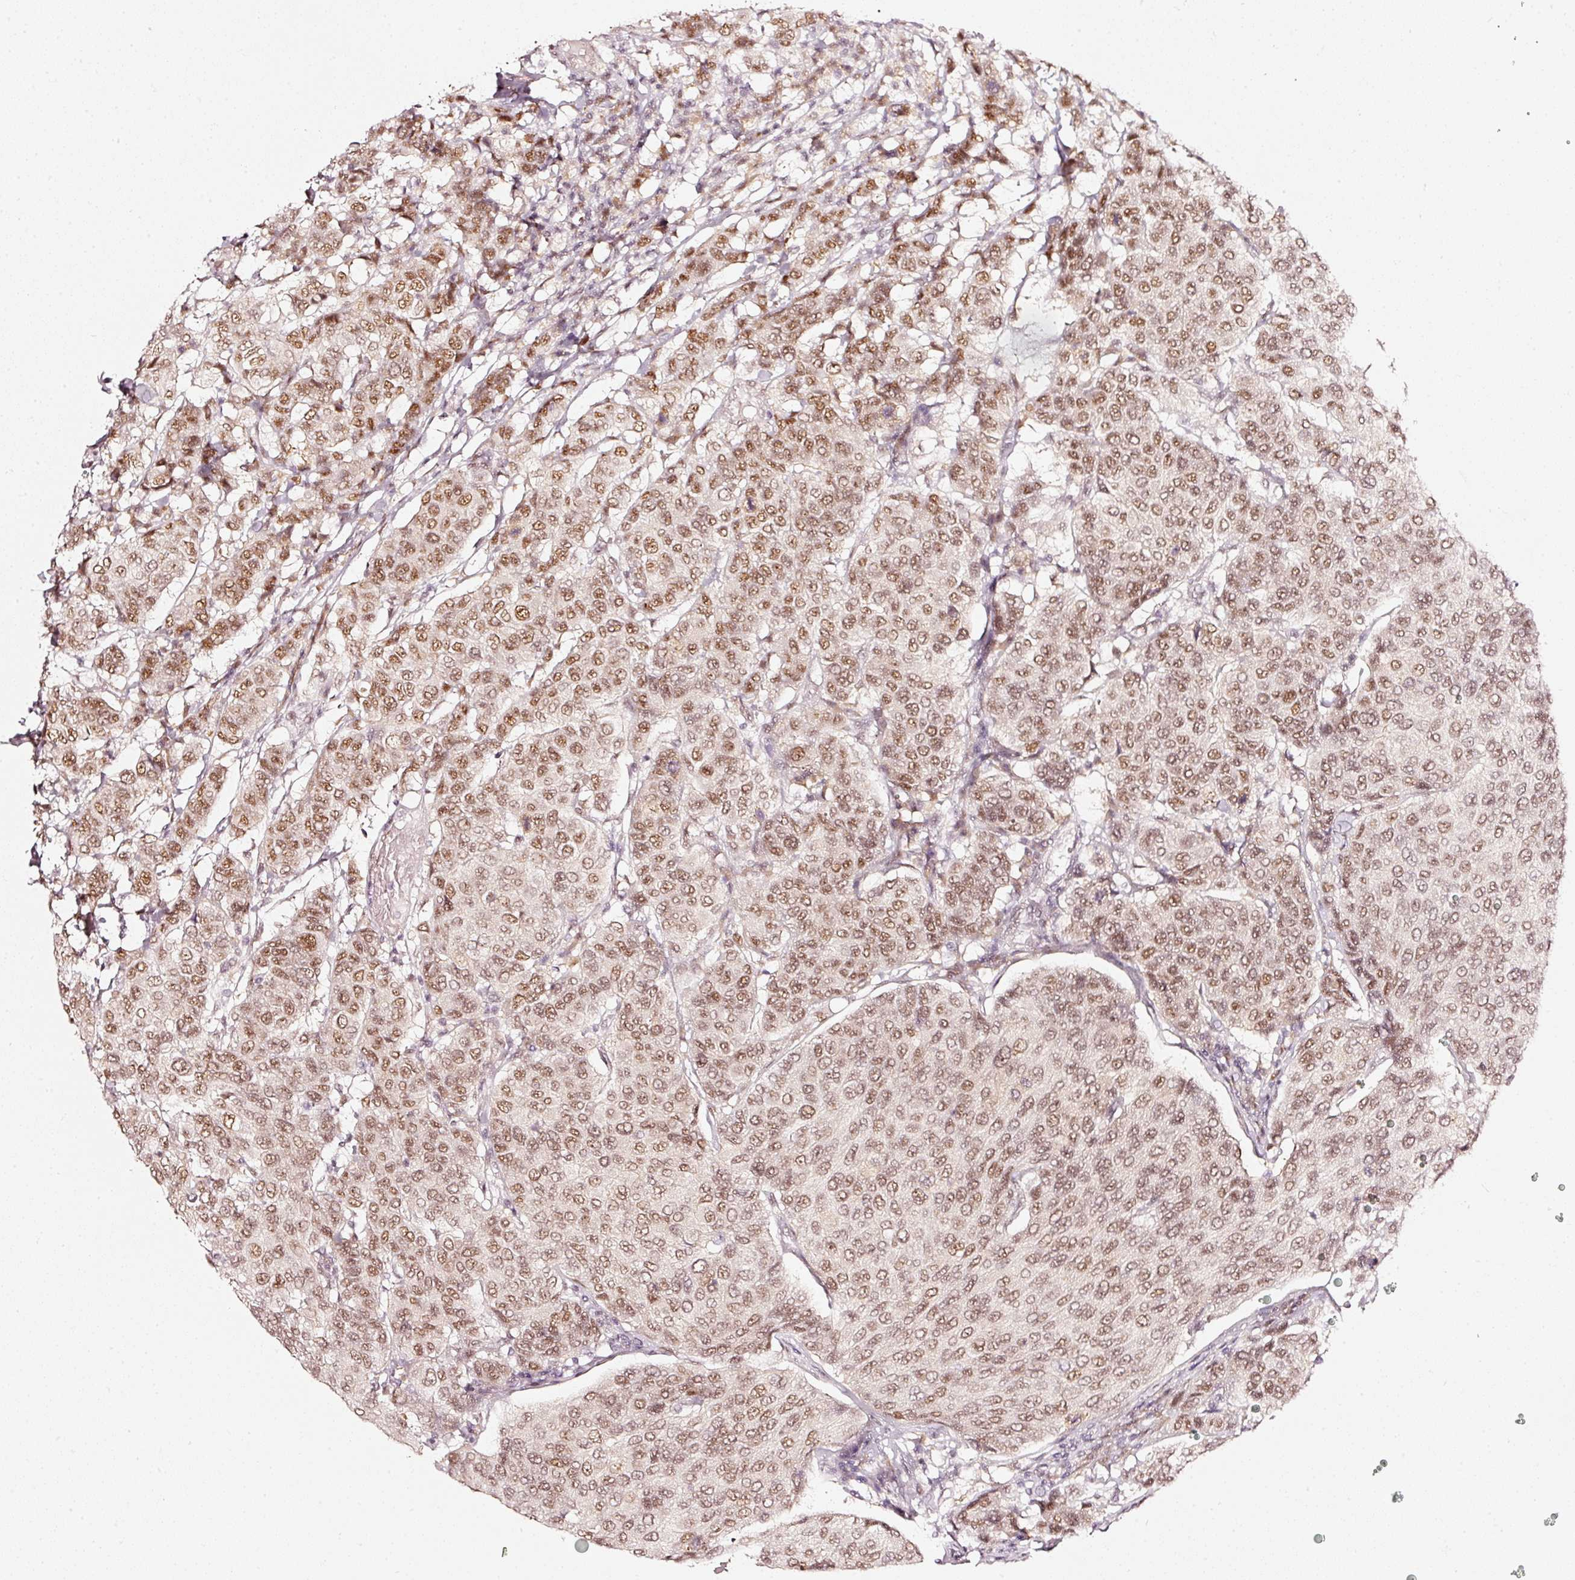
{"staining": {"intensity": "moderate", "quantity": ">75%", "location": "nuclear"}, "tissue": "breast cancer", "cell_type": "Tumor cells", "image_type": "cancer", "snomed": [{"axis": "morphology", "description": "Duct carcinoma"}, {"axis": "topography", "description": "Breast"}], "caption": "DAB (3,3'-diaminobenzidine) immunohistochemical staining of human infiltrating ductal carcinoma (breast) exhibits moderate nuclear protein staining in approximately >75% of tumor cells. (Stains: DAB in brown, nuclei in blue, Microscopy: brightfield microscopy at high magnification).", "gene": "PPP1R10", "patient": {"sex": "female", "age": 55}}